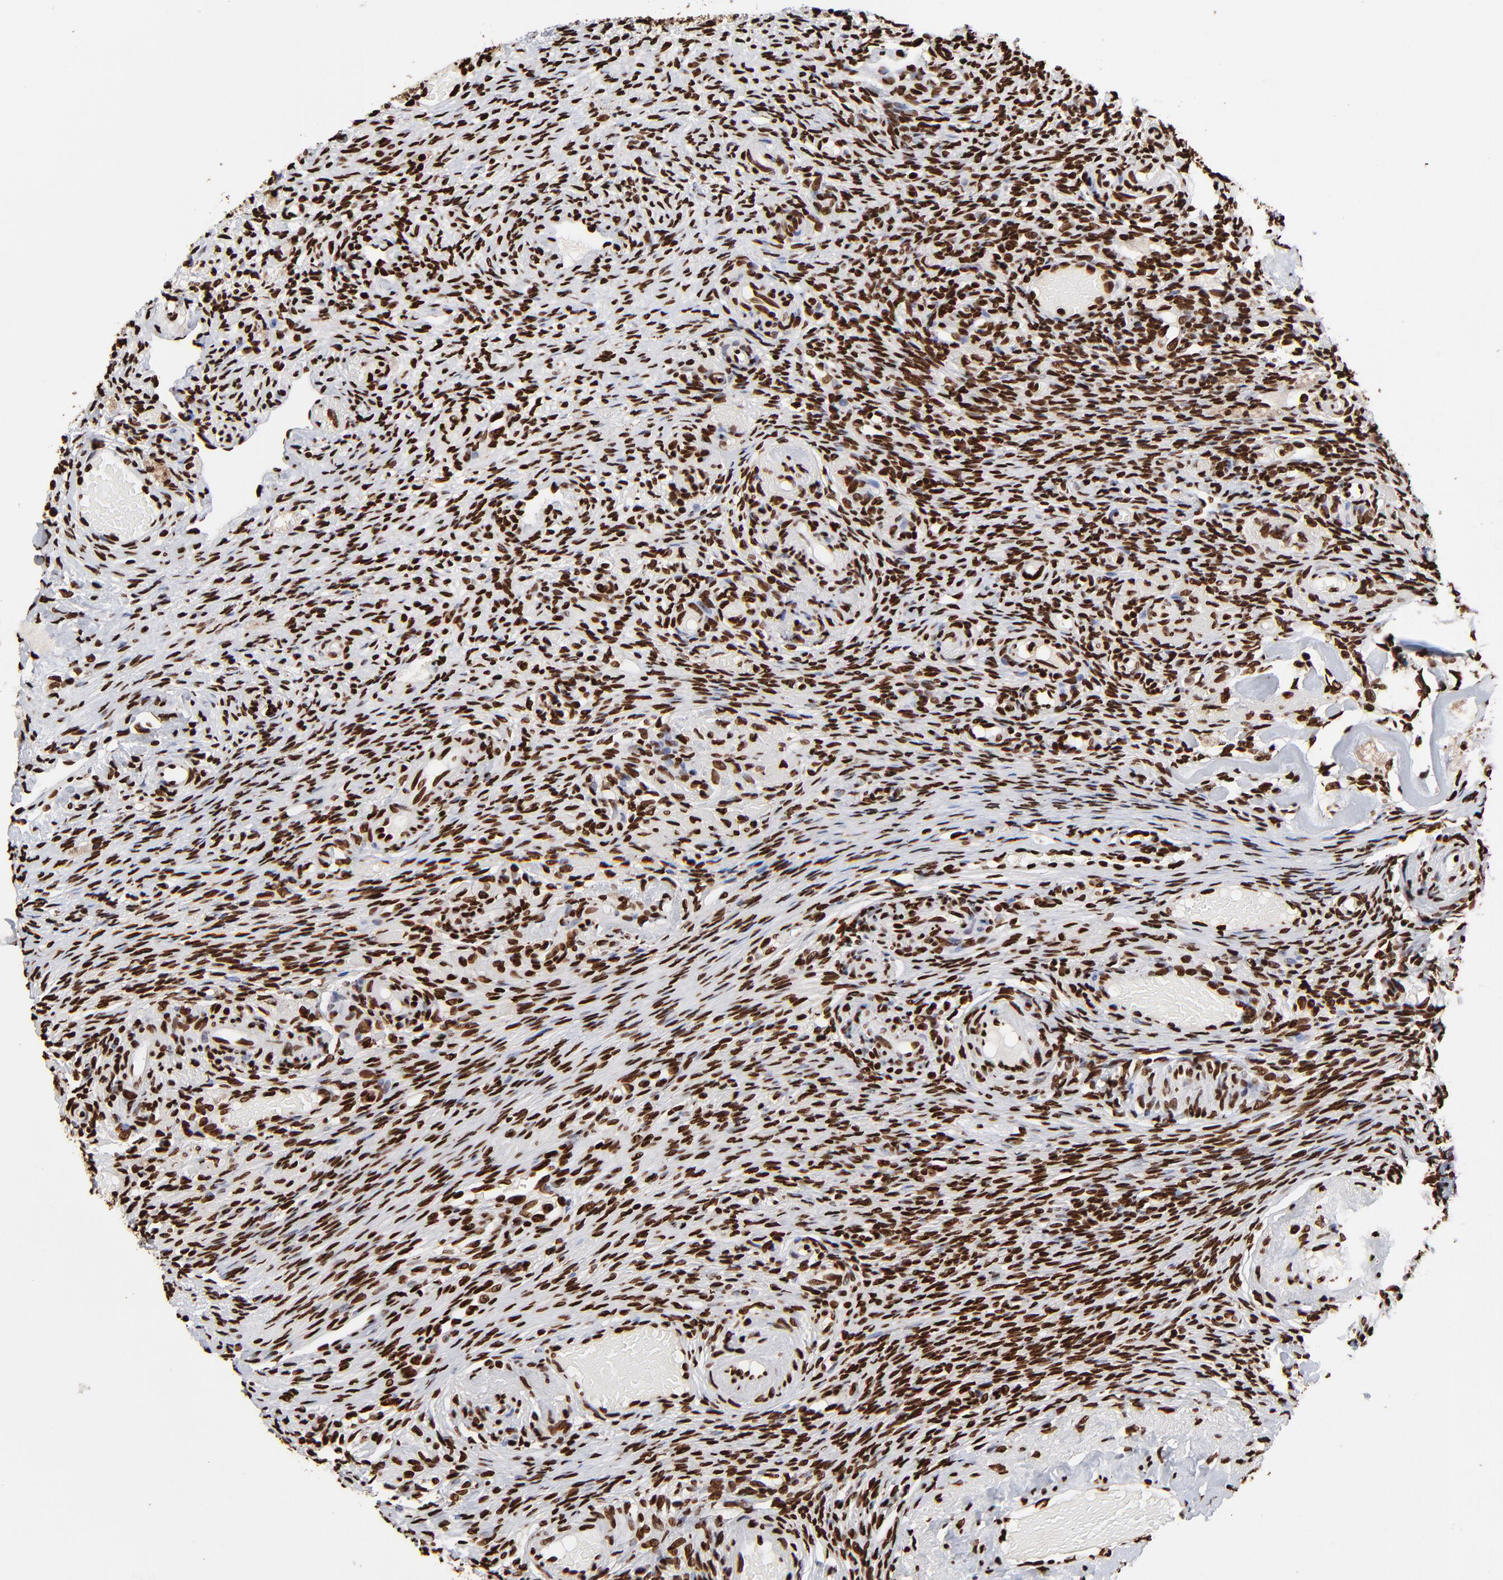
{"staining": {"intensity": "strong", "quantity": ">75%", "location": "cytoplasmic/membranous,nuclear"}, "tissue": "ovary", "cell_type": "Follicle cells", "image_type": "normal", "snomed": [{"axis": "morphology", "description": "Normal tissue, NOS"}, {"axis": "topography", "description": "Ovary"}], "caption": "A brown stain shows strong cytoplasmic/membranous,nuclear positivity of a protein in follicle cells of unremarkable ovary.", "gene": "ZNF544", "patient": {"sex": "female", "age": 60}}